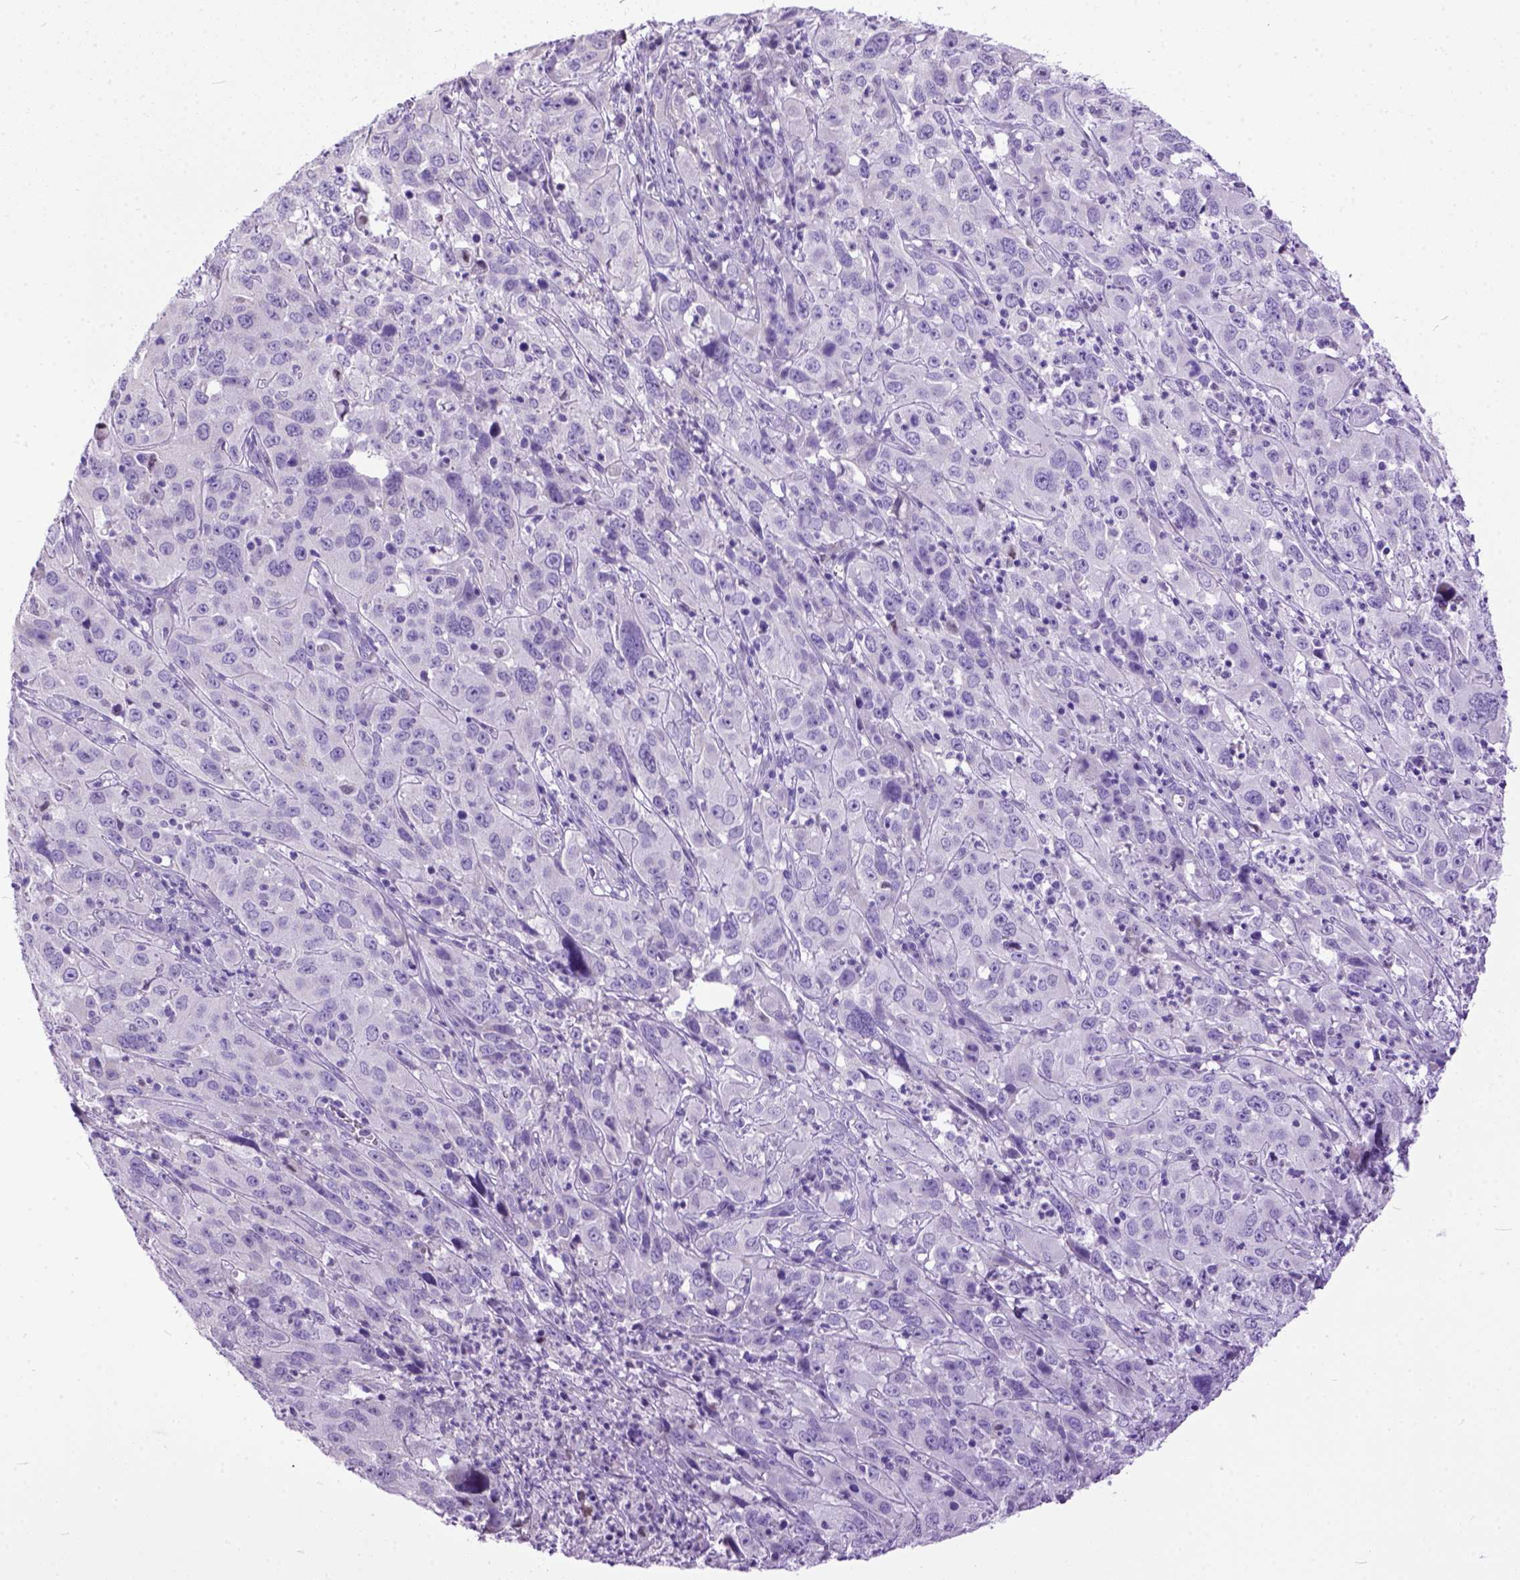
{"staining": {"intensity": "negative", "quantity": "none", "location": "none"}, "tissue": "cervical cancer", "cell_type": "Tumor cells", "image_type": "cancer", "snomed": [{"axis": "morphology", "description": "Squamous cell carcinoma, NOS"}, {"axis": "topography", "description": "Cervix"}], "caption": "This micrograph is of cervical squamous cell carcinoma stained with IHC to label a protein in brown with the nuclei are counter-stained blue. There is no expression in tumor cells.", "gene": "CRB1", "patient": {"sex": "female", "age": 32}}